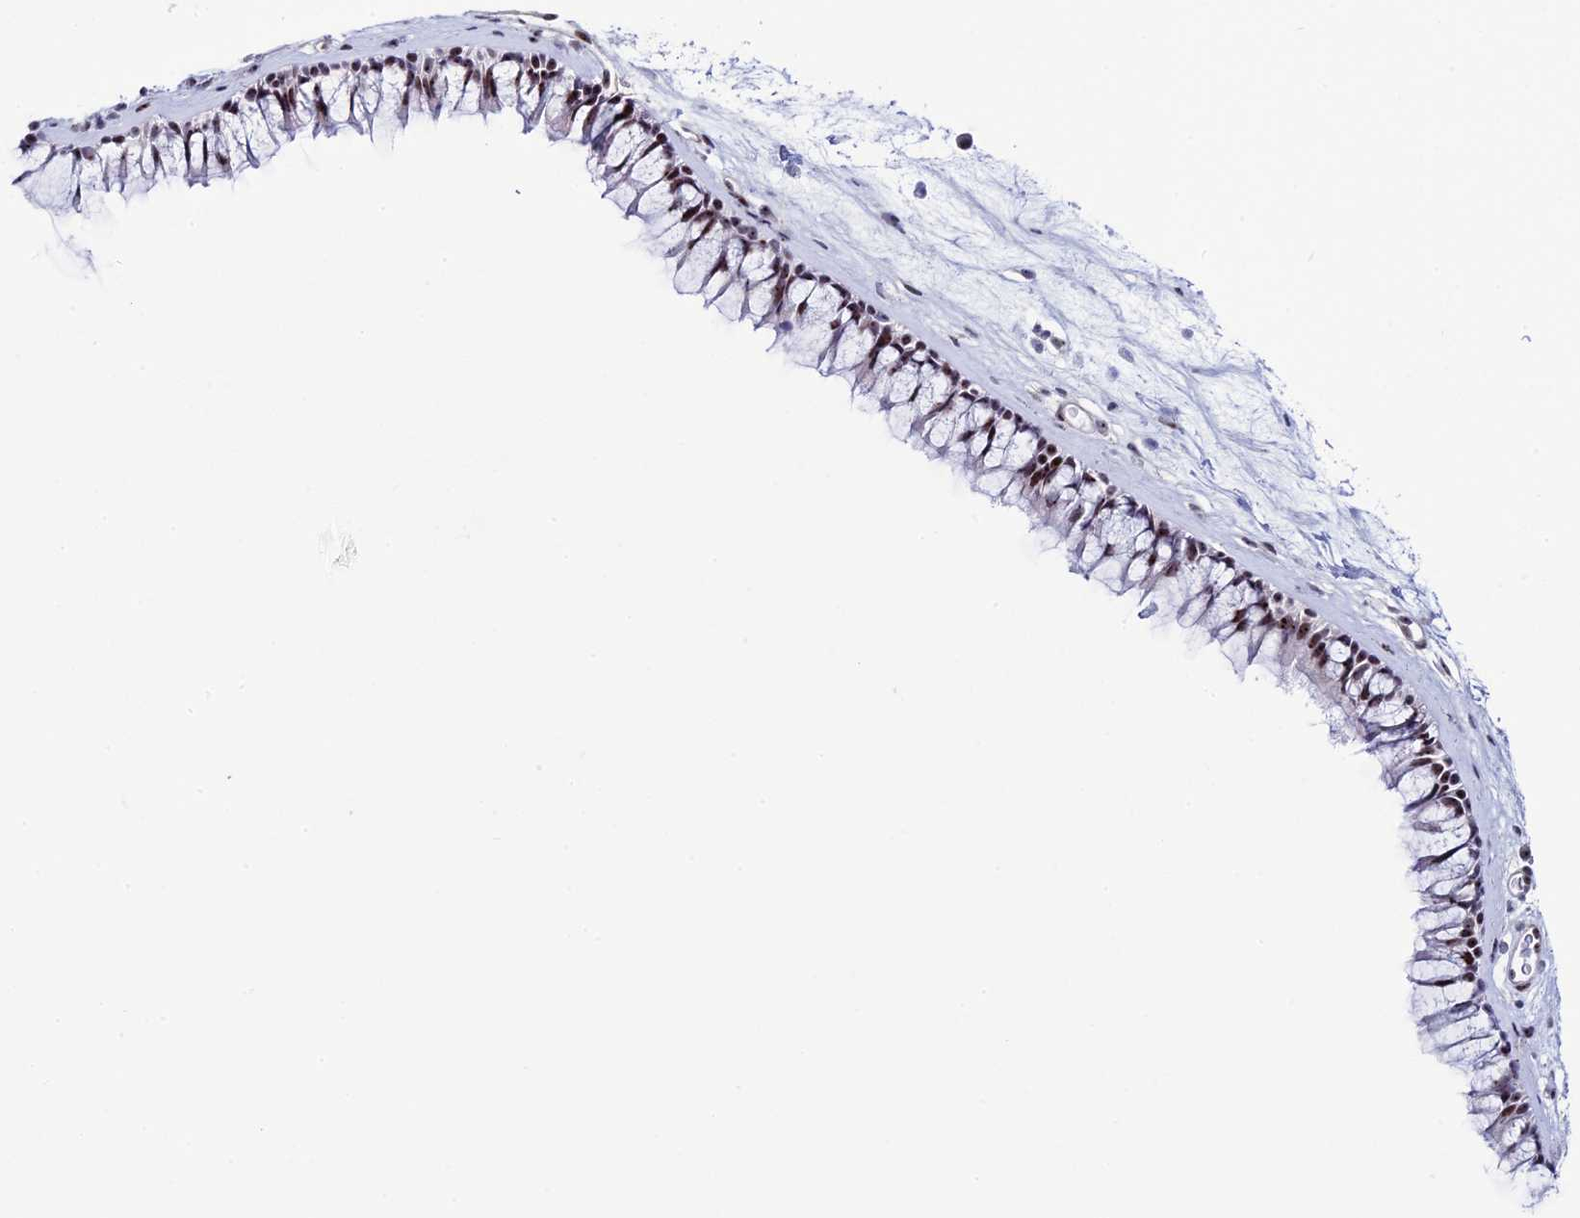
{"staining": {"intensity": "moderate", "quantity": ">75%", "location": "nuclear"}, "tissue": "nasopharynx", "cell_type": "Respiratory epithelial cells", "image_type": "normal", "snomed": [{"axis": "morphology", "description": "Normal tissue, NOS"}, {"axis": "morphology", "description": "Inflammation, NOS"}, {"axis": "morphology", "description": "Malignant melanoma, Metastatic site"}, {"axis": "topography", "description": "Nasopharynx"}], "caption": "High-magnification brightfield microscopy of normal nasopharynx stained with DAB (brown) and counterstained with hematoxylin (blue). respiratory epithelial cells exhibit moderate nuclear staining is identified in about>75% of cells.", "gene": "CCDC86", "patient": {"sex": "male", "age": 70}}